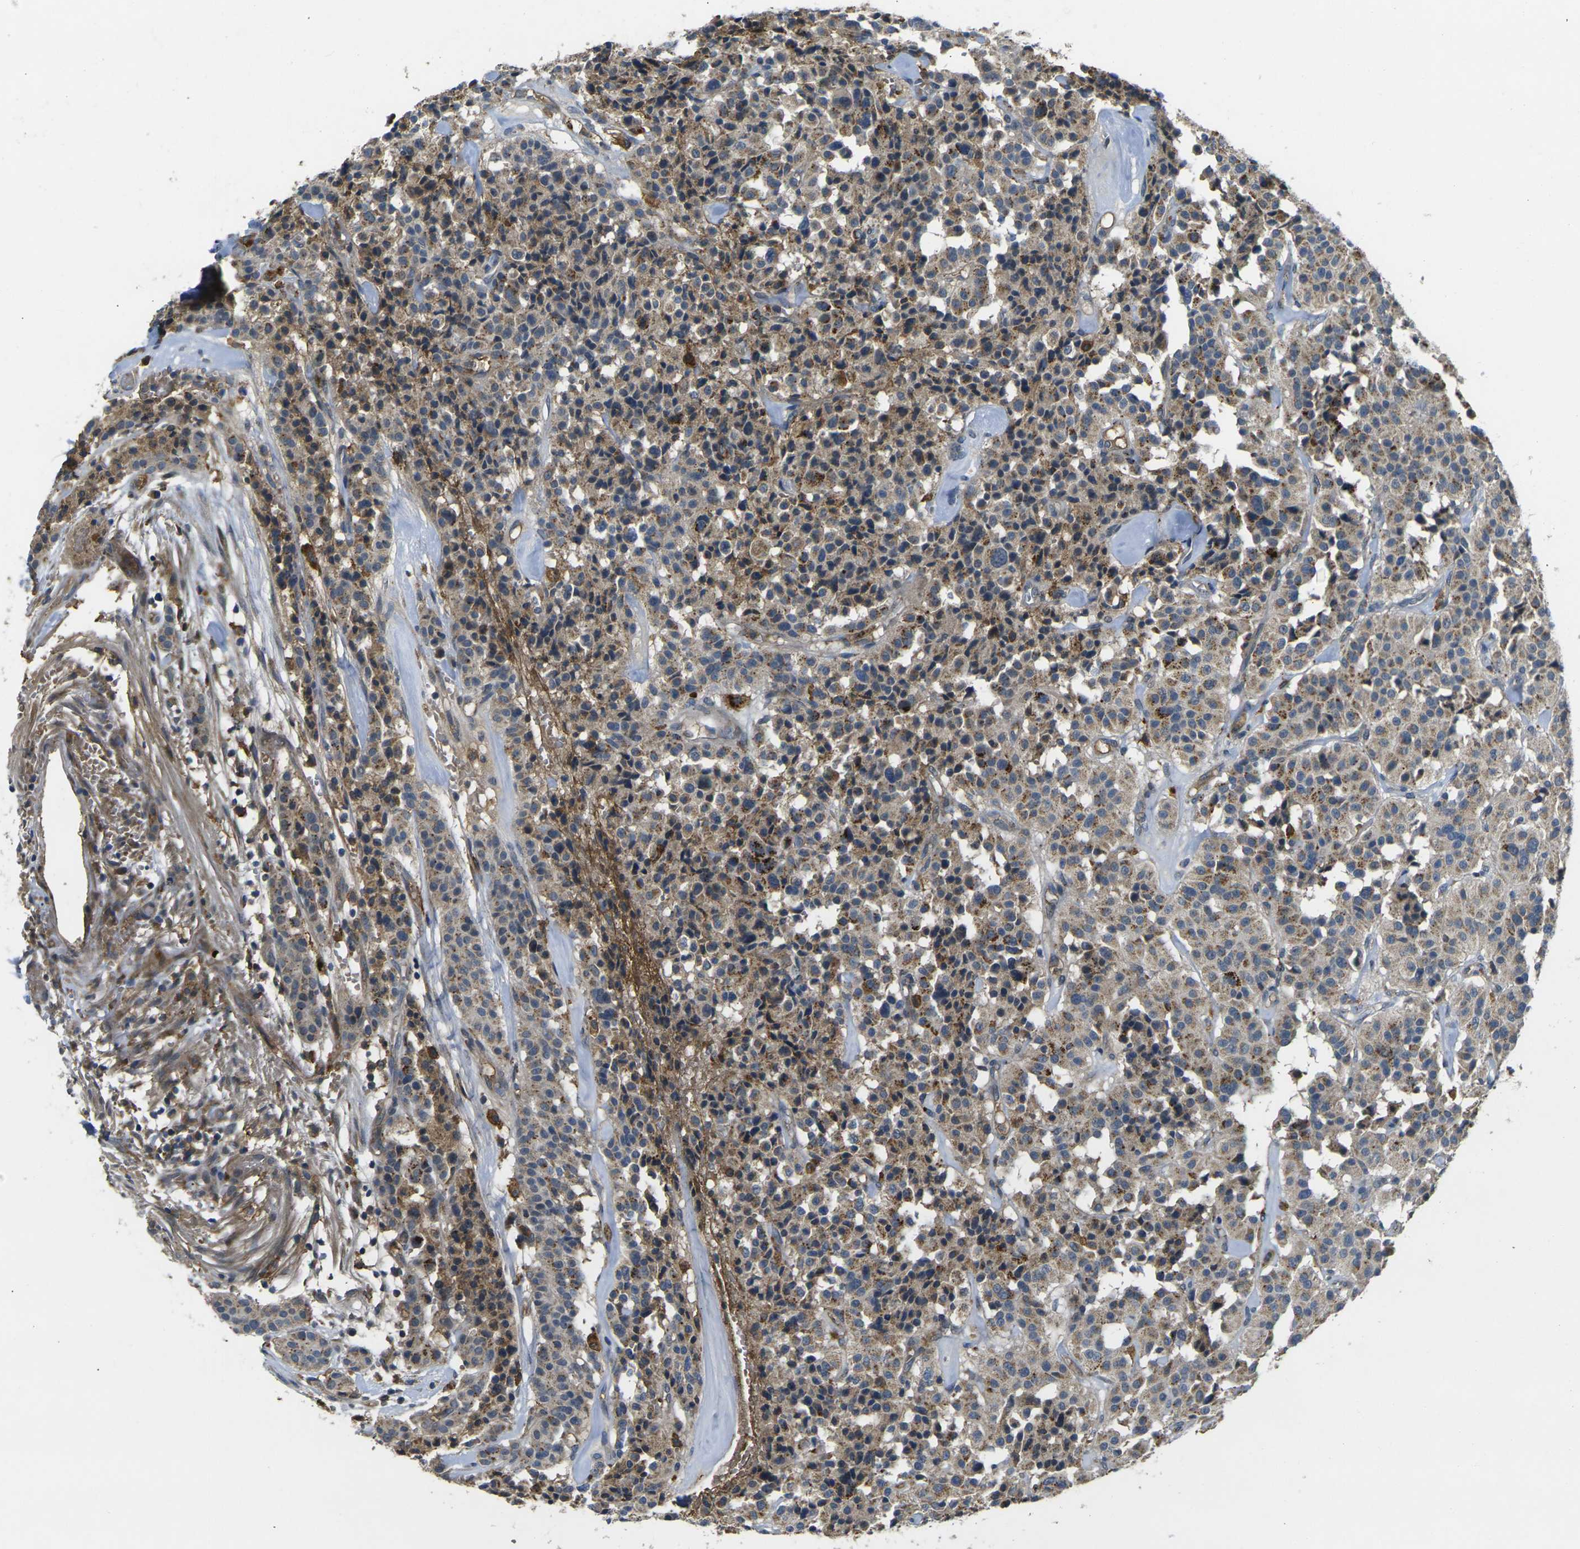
{"staining": {"intensity": "moderate", "quantity": "25%-75%", "location": "cytoplasmic/membranous"}, "tissue": "carcinoid", "cell_type": "Tumor cells", "image_type": "cancer", "snomed": [{"axis": "morphology", "description": "Carcinoid, malignant, NOS"}, {"axis": "topography", "description": "Lung"}], "caption": "Carcinoid tissue exhibits moderate cytoplasmic/membranous expression in about 25%-75% of tumor cells (IHC, brightfield microscopy, high magnification).", "gene": "PIGL", "patient": {"sex": "male", "age": 30}}